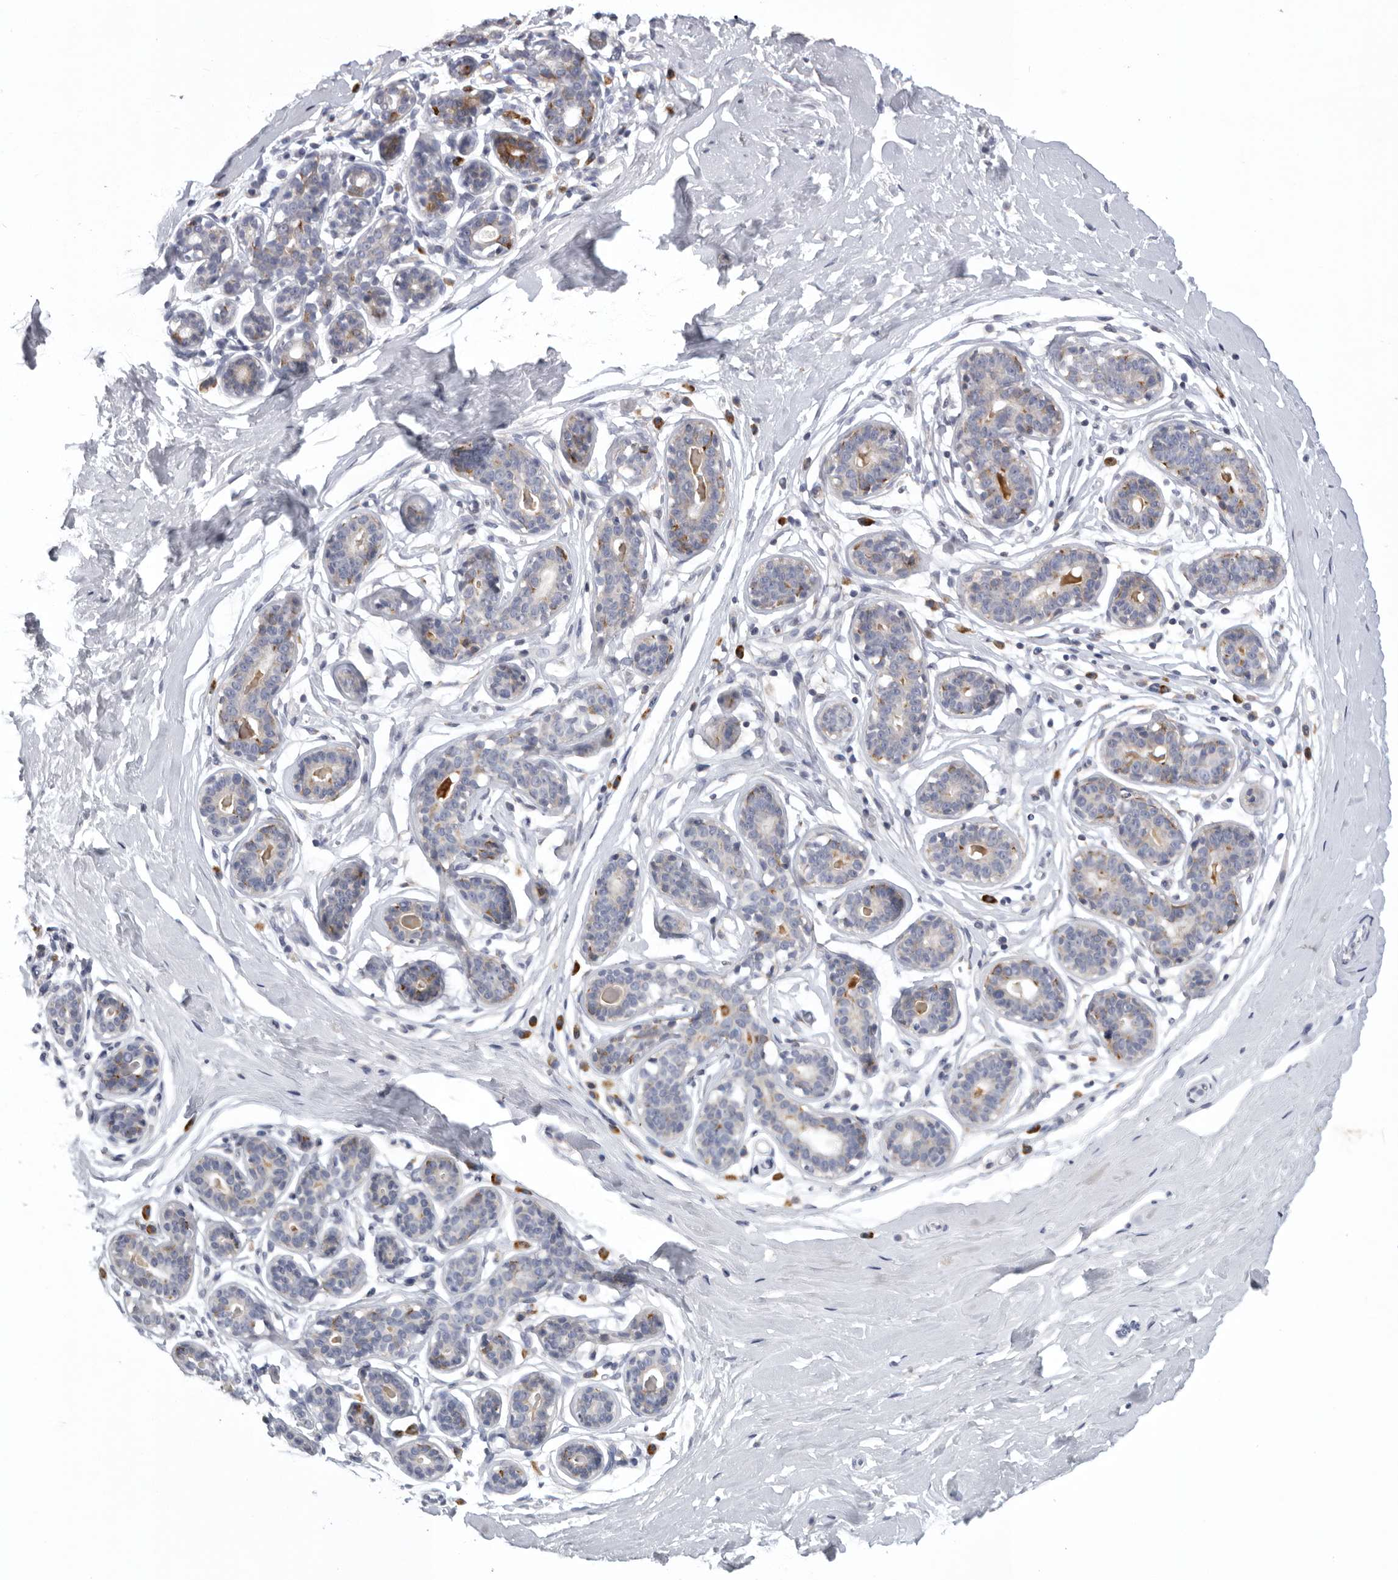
{"staining": {"intensity": "negative", "quantity": "none", "location": "none"}, "tissue": "breast", "cell_type": "Adipocytes", "image_type": "normal", "snomed": [{"axis": "morphology", "description": "Normal tissue, NOS"}, {"axis": "topography", "description": "Breast"}], "caption": "Micrograph shows no protein expression in adipocytes of benign breast.", "gene": "USP24", "patient": {"sex": "female", "age": 23}}